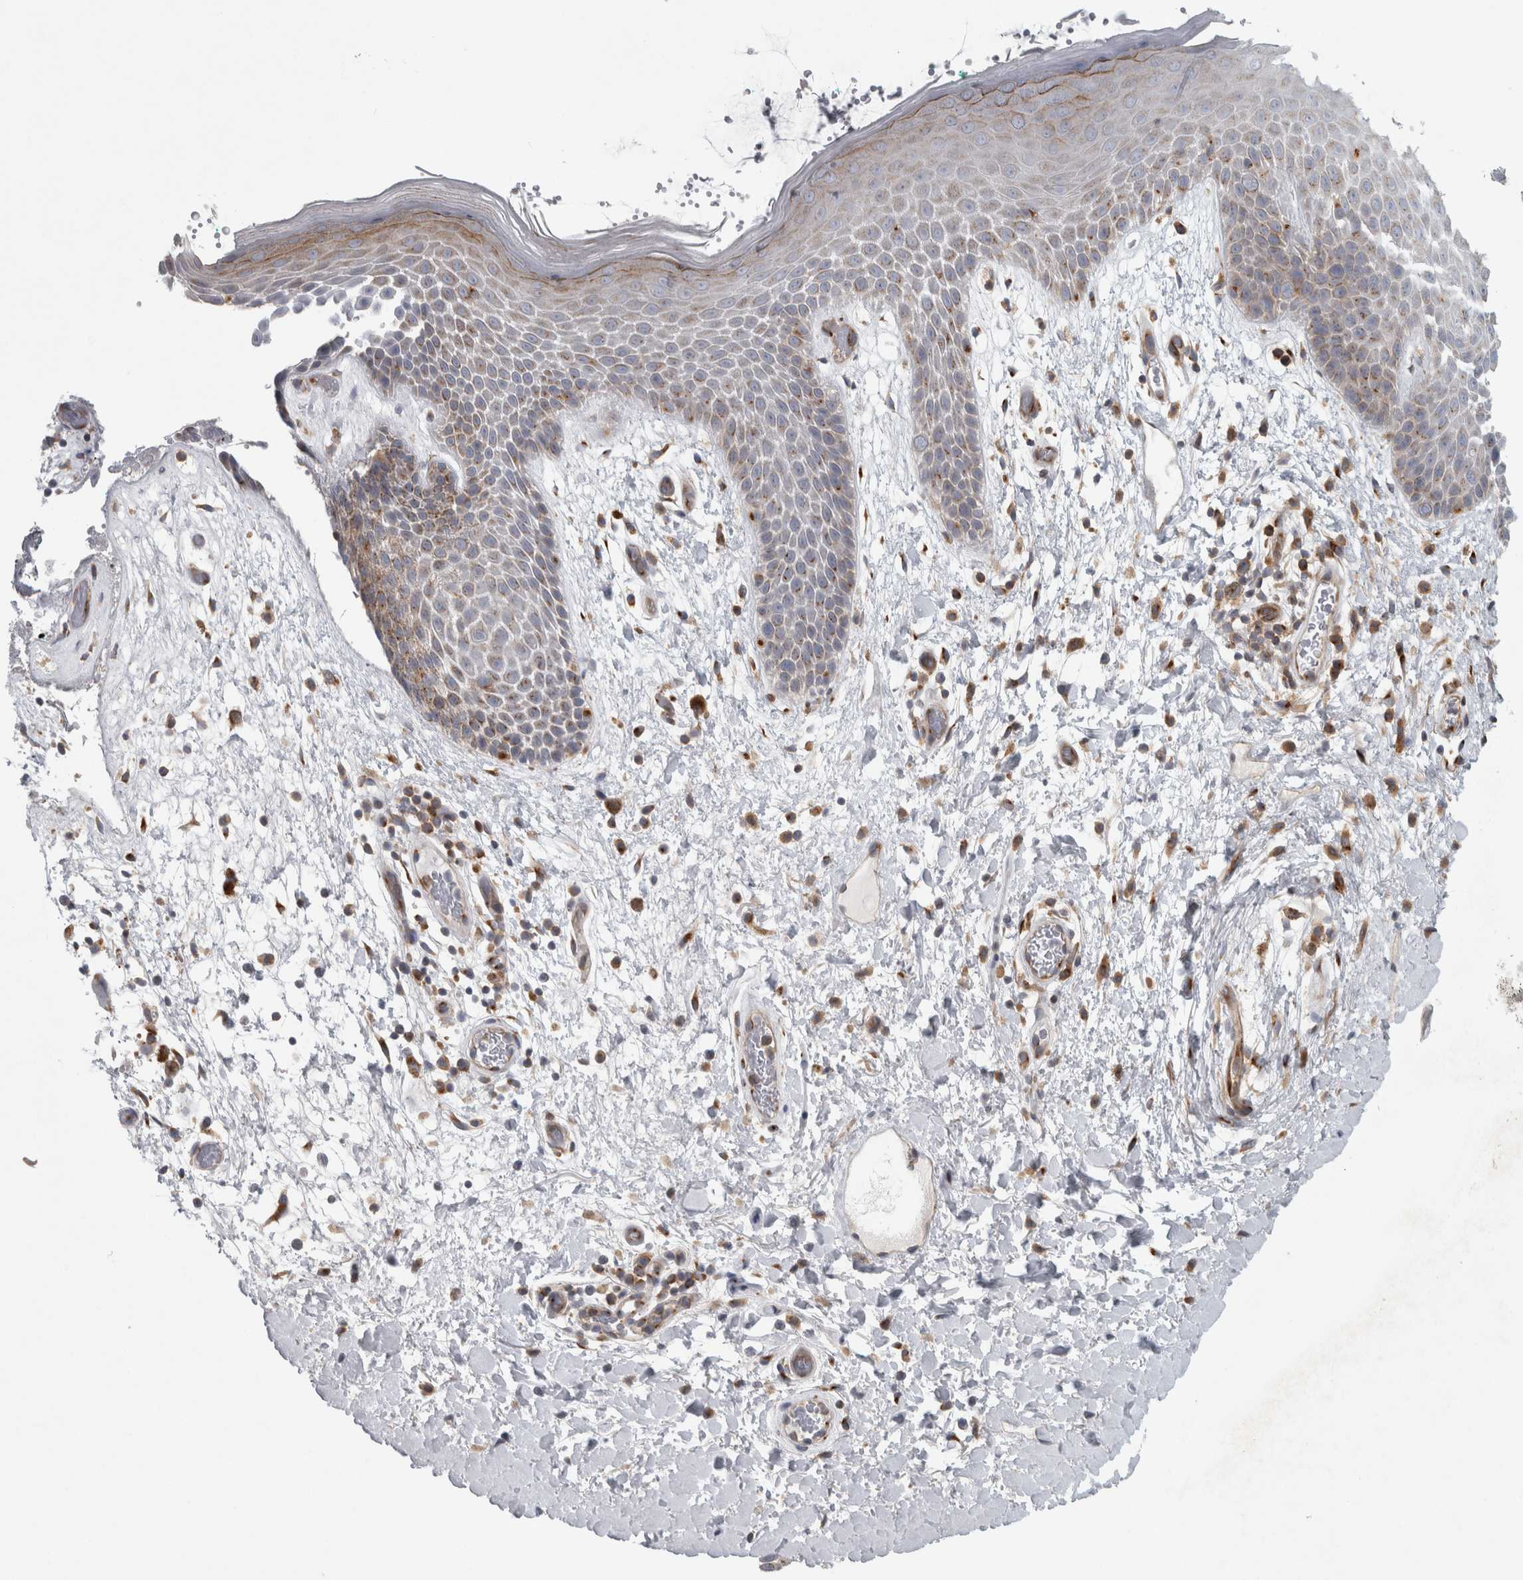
{"staining": {"intensity": "moderate", "quantity": ">75%", "location": "cytoplasmic/membranous"}, "tissue": "skin", "cell_type": "Epidermal cells", "image_type": "normal", "snomed": [{"axis": "morphology", "description": "Normal tissue, NOS"}, {"axis": "topography", "description": "Anal"}], "caption": "Protein expression analysis of benign human skin reveals moderate cytoplasmic/membranous staining in about >75% of epidermal cells.", "gene": "PEX6", "patient": {"sex": "male", "age": 74}}